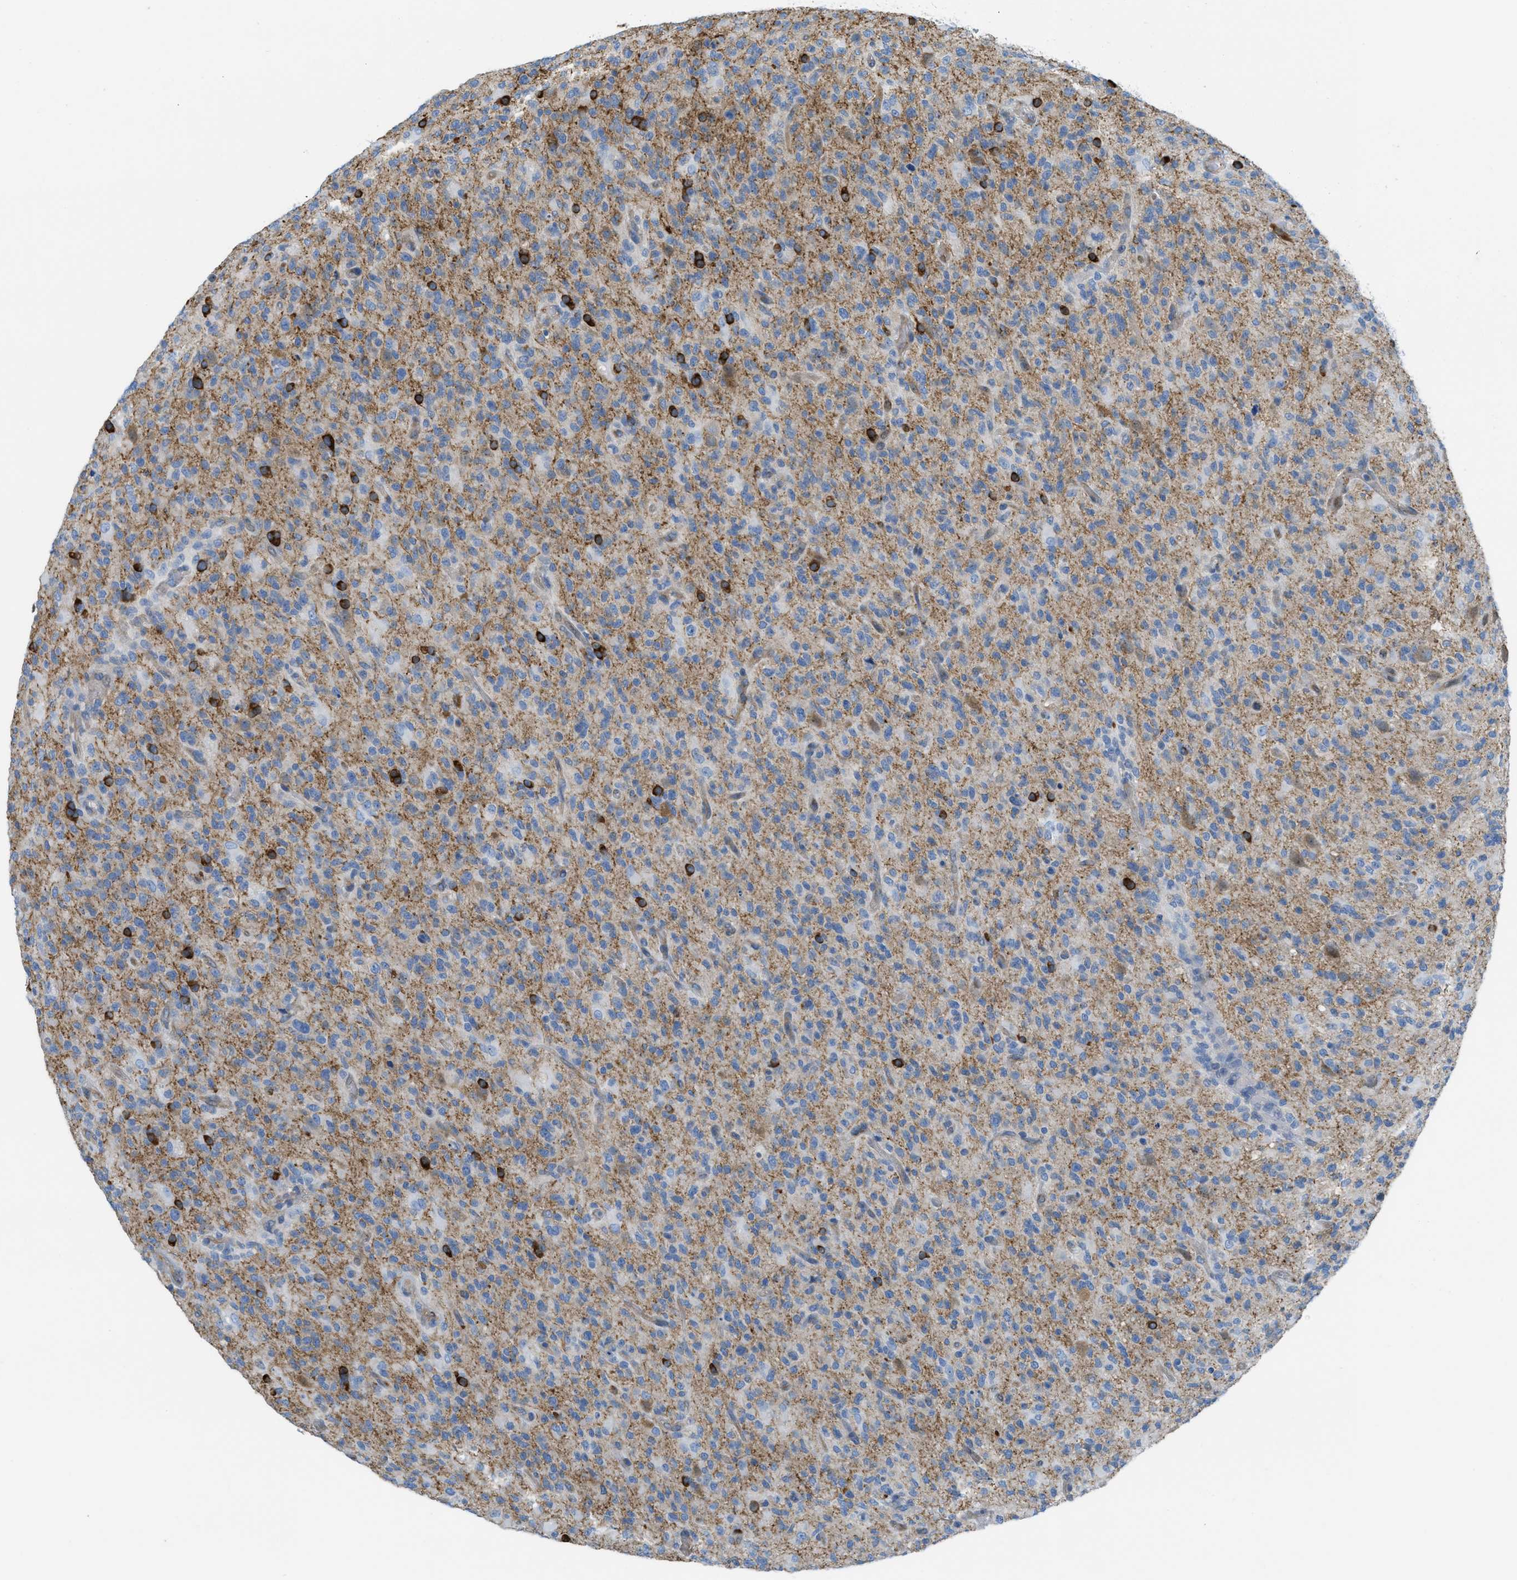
{"staining": {"intensity": "strong", "quantity": "<25%", "location": "cytoplasmic/membranous"}, "tissue": "glioma", "cell_type": "Tumor cells", "image_type": "cancer", "snomed": [{"axis": "morphology", "description": "Glioma, malignant, High grade"}, {"axis": "topography", "description": "Brain"}], "caption": "Malignant high-grade glioma stained with a protein marker shows strong staining in tumor cells.", "gene": "ASGR1", "patient": {"sex": "male", "age": 71}}